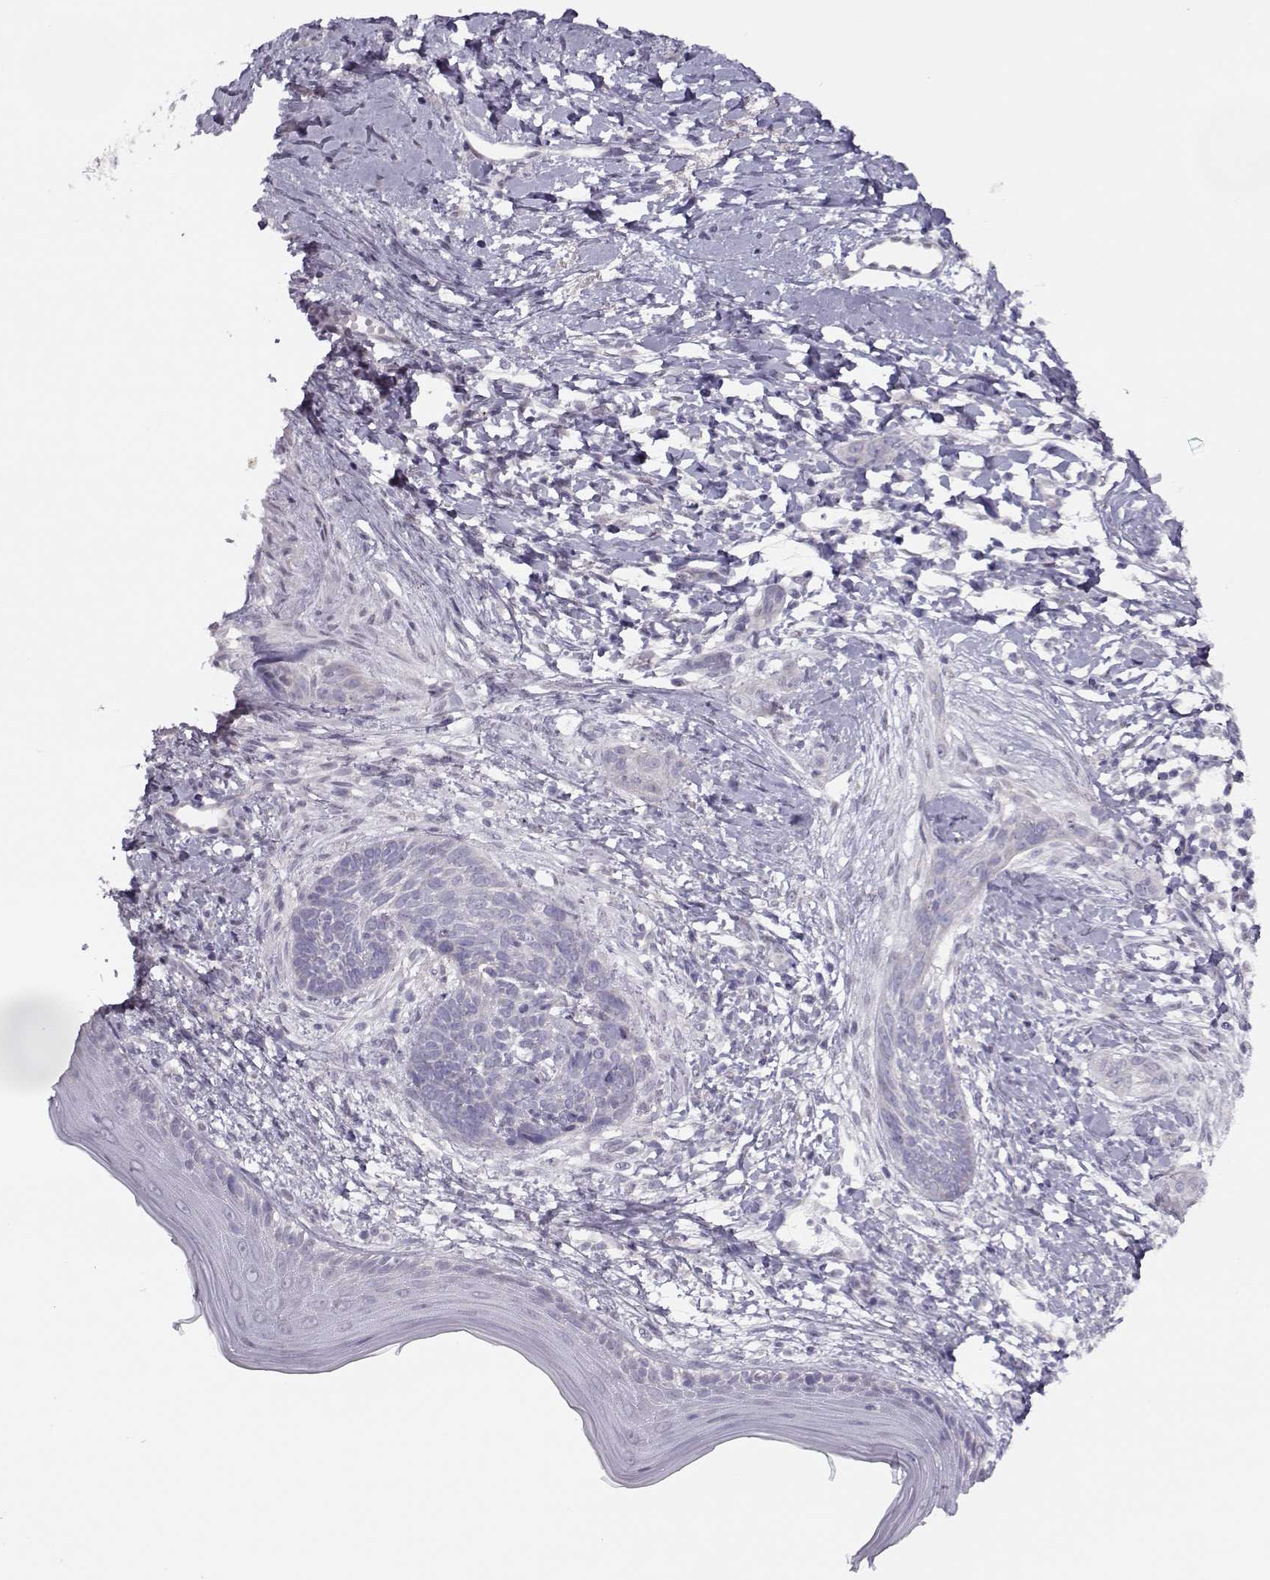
{"staining": {"intensity": "negative", "quantity": "none", "location": "none"}, "tissue": "skin cancer", "cell_type": "Tumor cells", "image_type": "cancer", "snomed": [{"axis": "morphology", "description": "Normal tissue, NOS"}, {"axis": "morphology", "description": "Basal cell carcinoma"}, {"axis": "topography", "description": "Skin"}], "caption": "Human skin basal cell carcinoma stained for a protein using immunohistochemistry (IHC) reveals no staining in tumor cells.", "gene": "KLF17", "patient": {"sex": "male", "age": 84}}